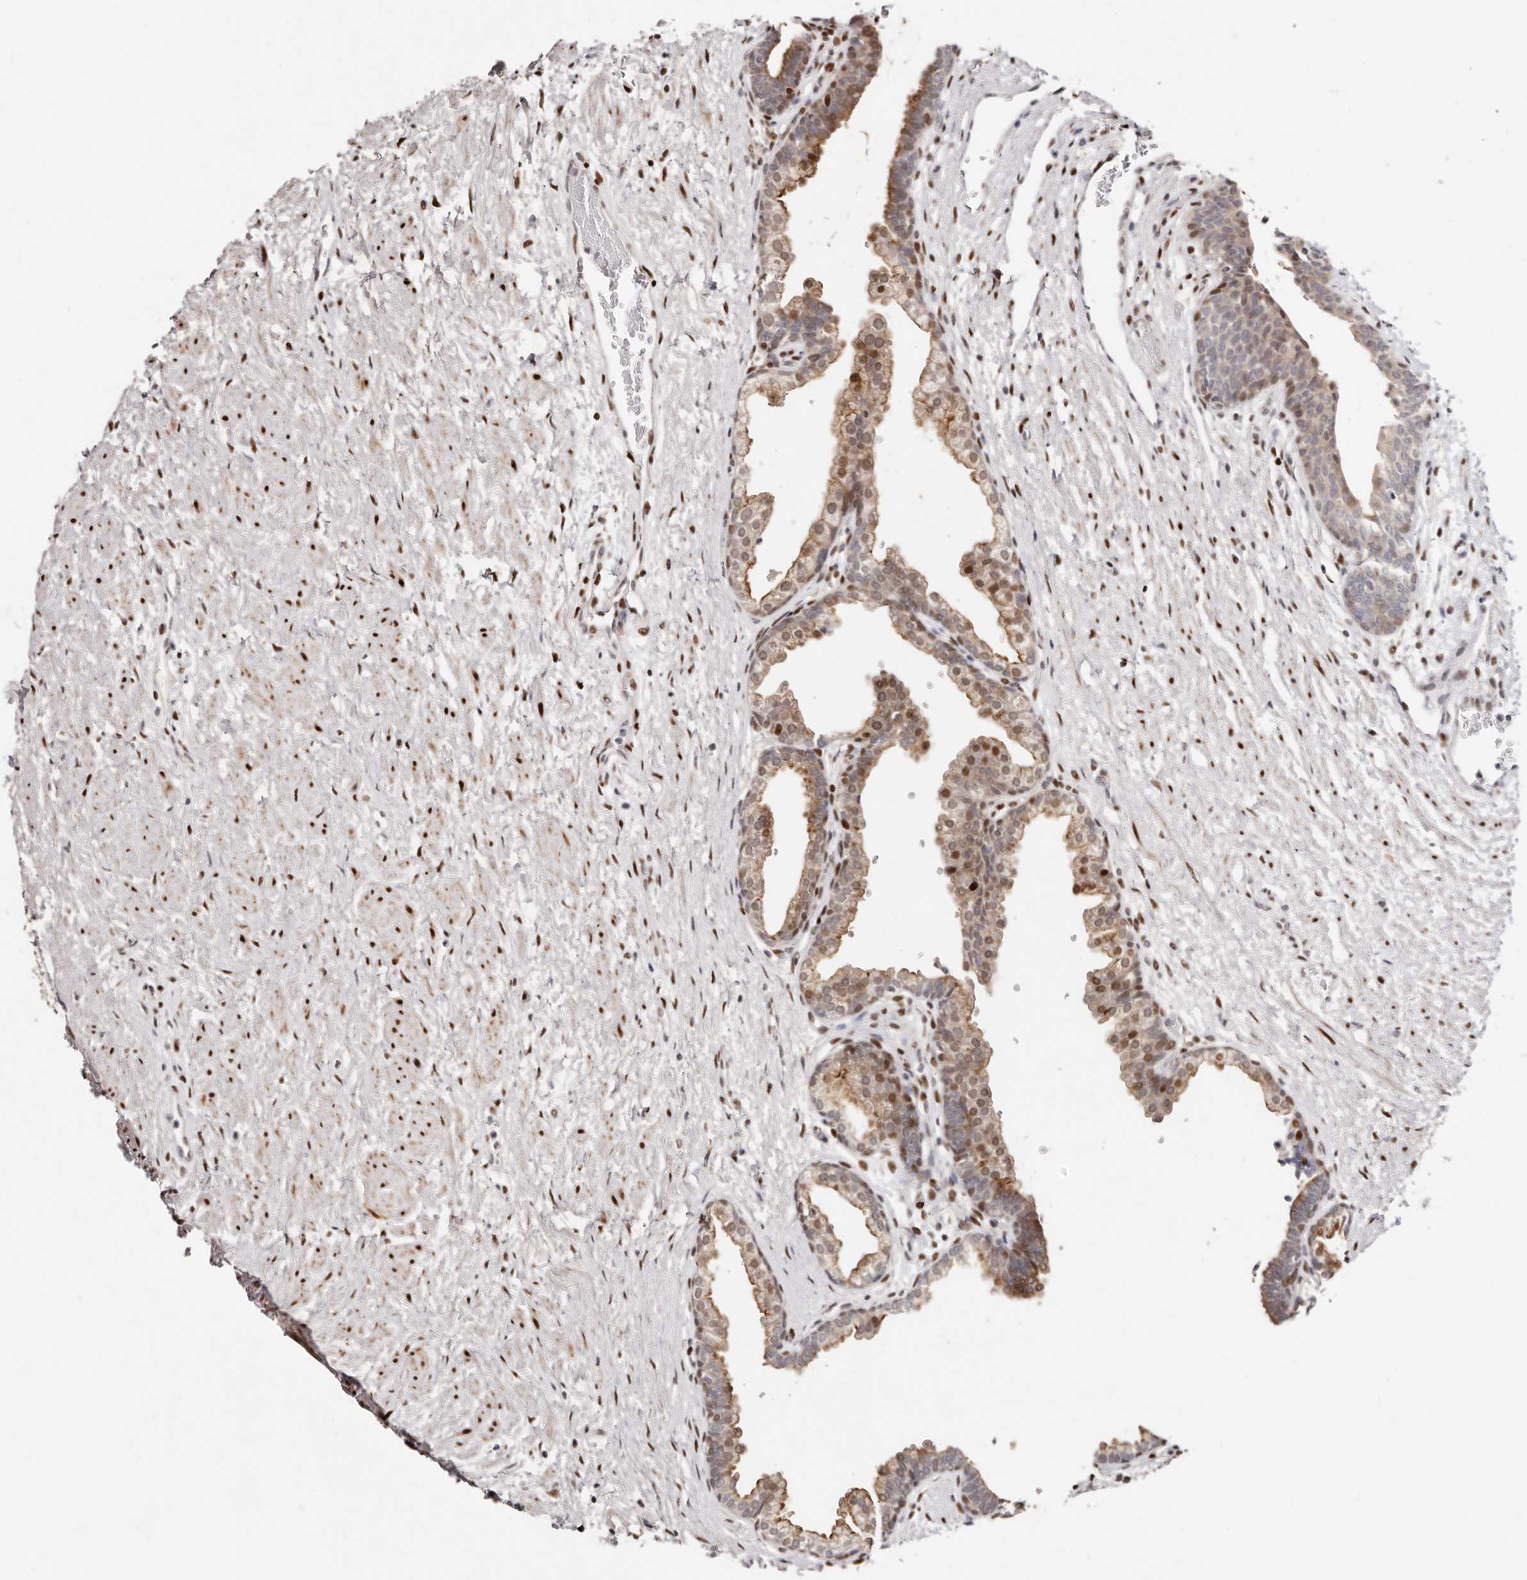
{"staining": {"intensity": "moderate", "quantity": "25%-75%", "location": "cytoplasmic/membranous,nuclear"}, "tissue": "prostate", "cell_type": "Glandular cells", "image_type": "normal", "snomed": [{"axis": "morphology", "description": "Normal tissue, NOS"}, {"axis": "topography", "description": "Prostate"}], "caption": "A high-resolution photomicrograph shows IHC staining of unremarkable prostate, which reveals moderate cytoplasmic/membranous,nuclear staining in about 25%-75% of glandular cells.", "gene": "IQGAP3", "patient": {"sex": "male", "age": 48}}